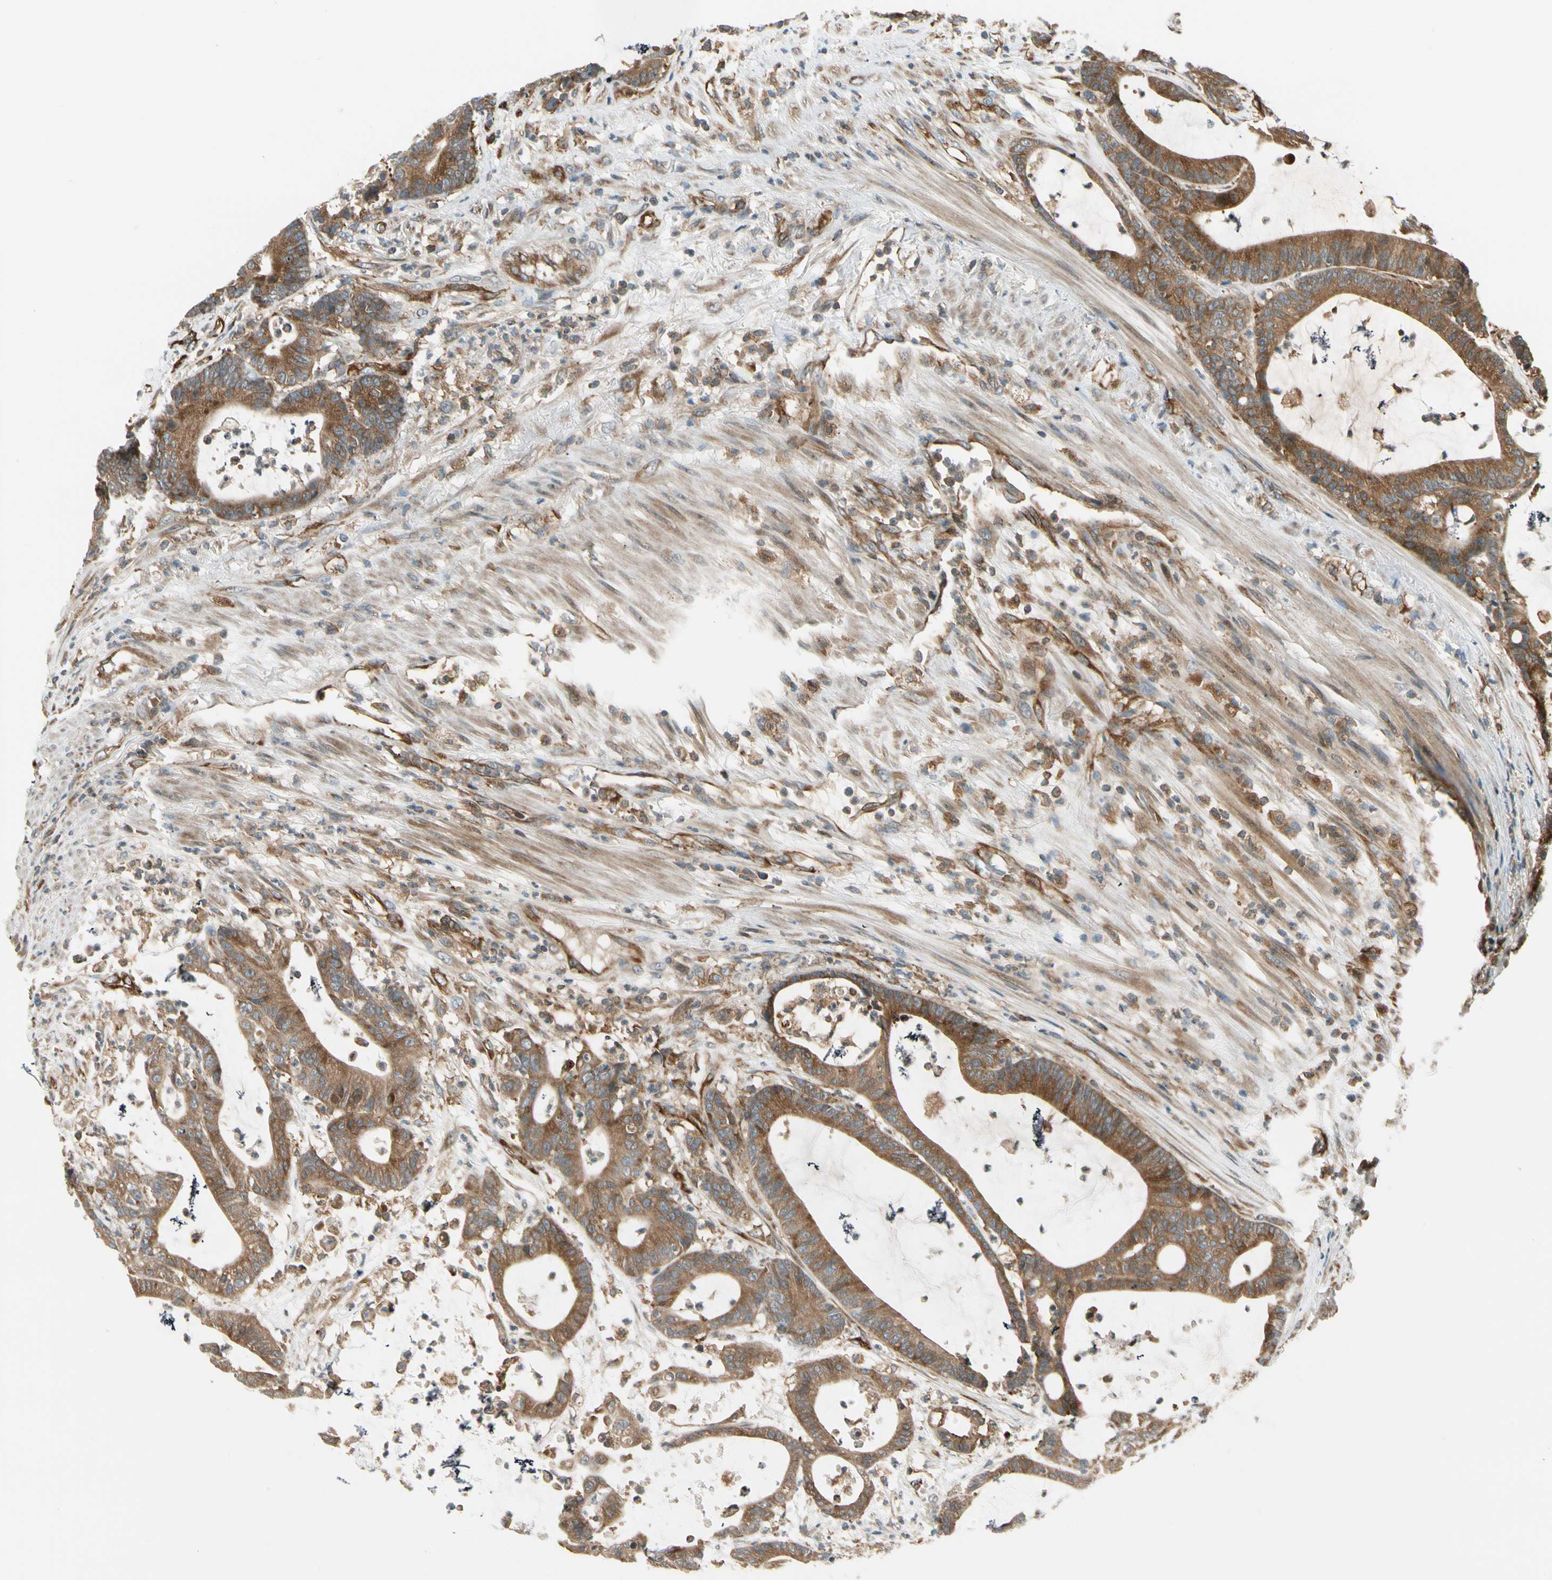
{"staining": {"intensity": "strong", "quantity": ">75%", "location": "cytoplasmic/membranous"}, "tissue": "colorectal cancer", "cell_type": "Tumor cells", "image_type": "cancer", "snomed": [{"axis": "morphology", "description": "Adenocarcinoma, NOS"}, {"axis": "topography", "description": "Colon"}], "caption": "Strong cytoplasmic/membranous expression for a protein is present in approximately >75% of tumor cells of colorectal cancer (adenocarcinoma) using immunohistochemistry (IHC).", "gene": "TRIO", "patient": {"sex": "female", "age": 84}}